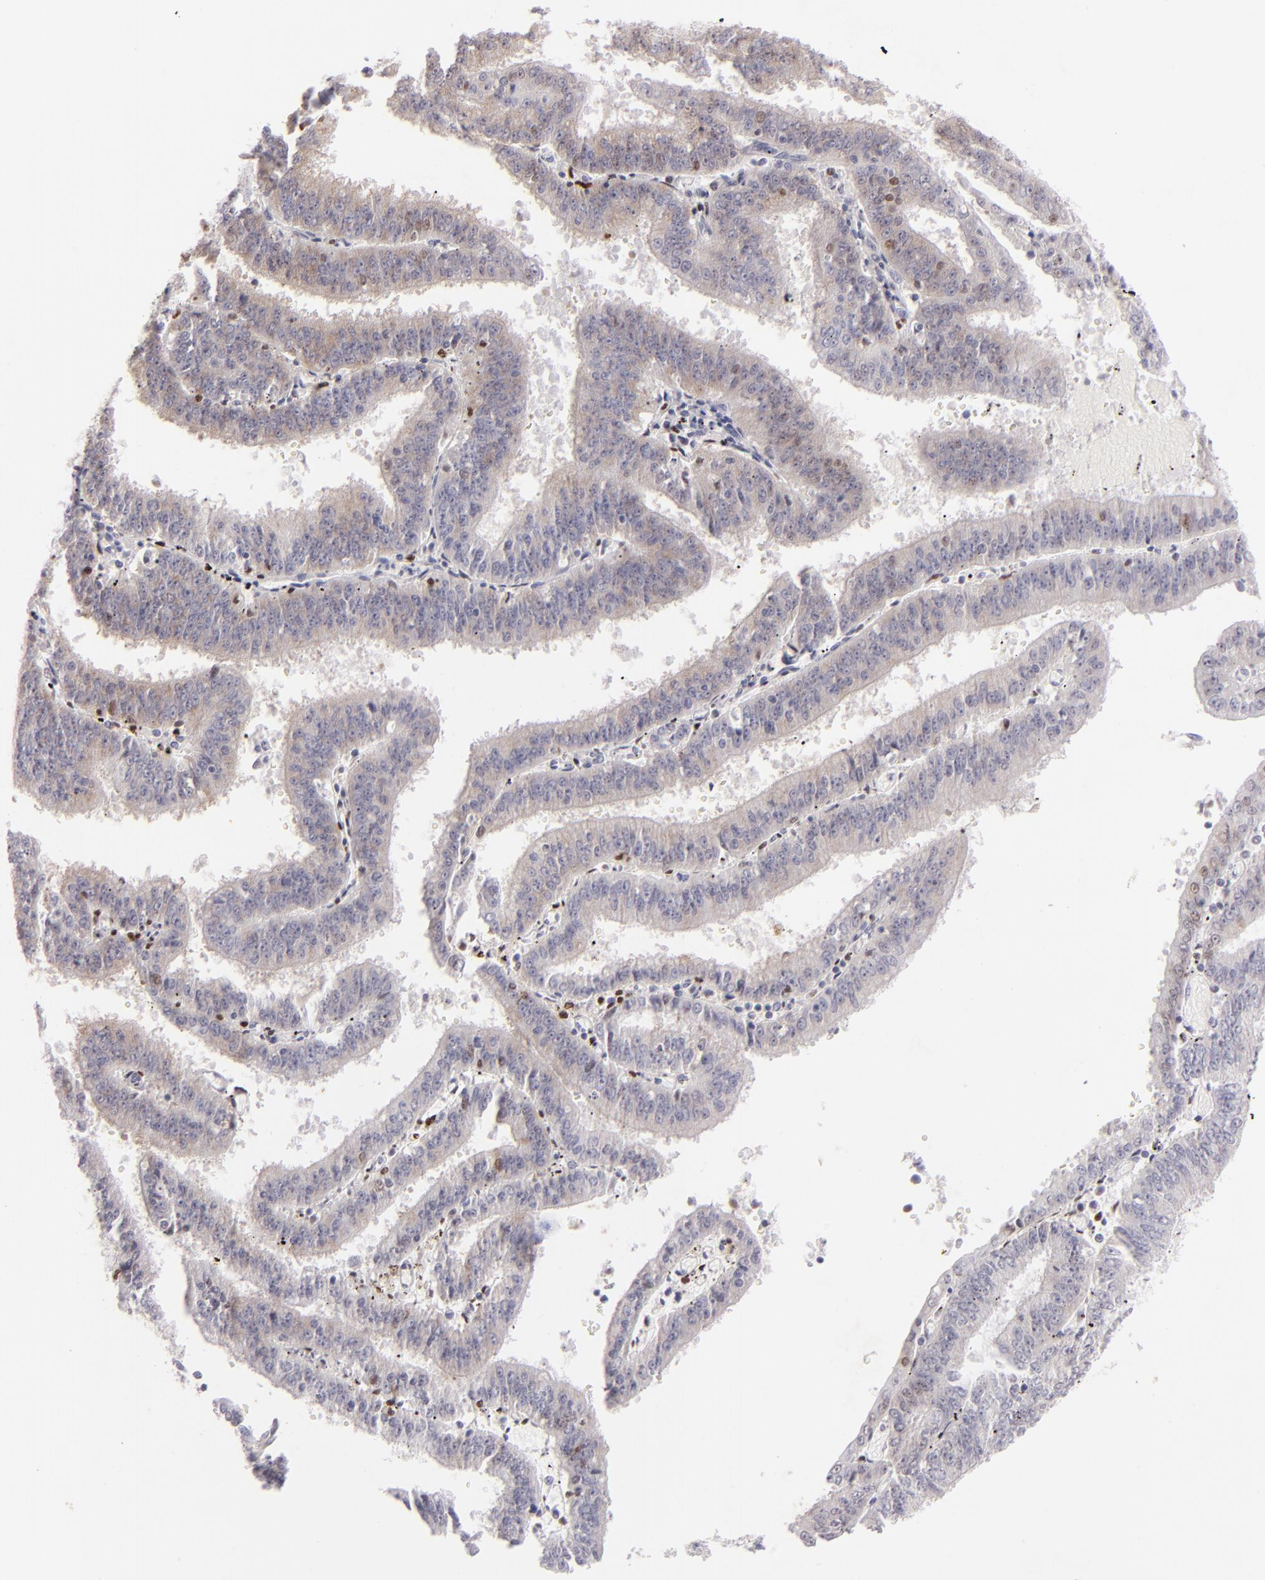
{"staining": {"intensity": "weak", "quantity": "25%-75%", "location": "cytoplasmic/membranous,nuclear"}, "tissue": "endometrial cancer", "cell_type": "Tumor cells", "image_type": "cancer", "snomed": [{"axis": "morphology", "description": "Adenocarcinoma, NOS"}, {"axis": "topography", "description": "Endometrium"}], "caption": "Brown immunohistochemical staining in endometrial adenocarcinoma displays weak cytoplasmic/membranous and nuclear expression in approximately 25%-75% of tumor cells.", "gene": "POU2F1", "patient": {"sex": "female", "age": 66}}